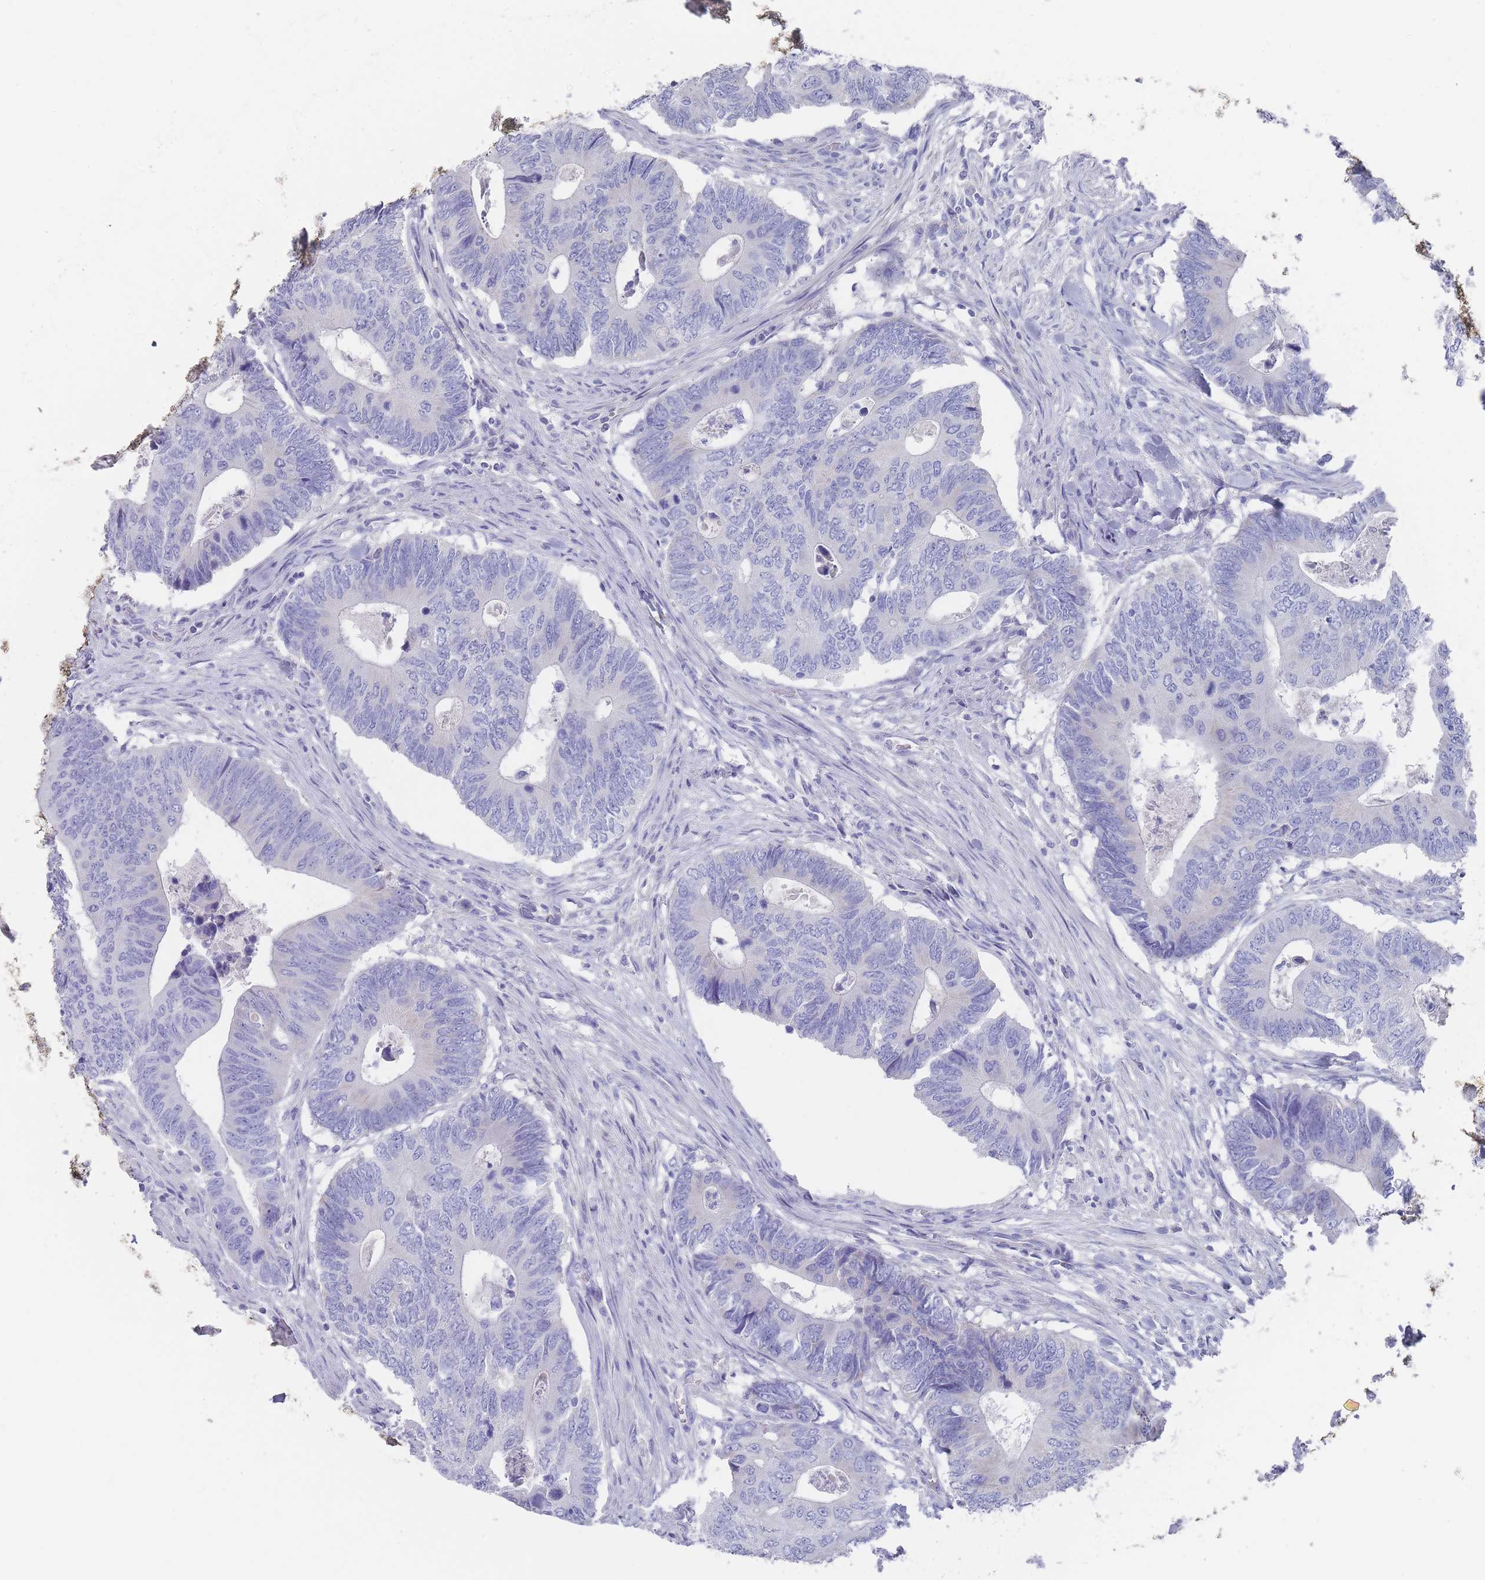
{"staining": {"intensity": "negative", "quantity": "none", "location": "none"}, "tissue": "colorectal cancer", "cell_type": "Tumor cells", "image_type": "cancer", "snomed": [{"axis": "morphology", "description": "Adenocarcinoma, NOS"}, {"axis": "topography", "description": "Colon"}], "caption": "DAB (3,3'-diaminobenzidine) immunohistochemical staining of human colorectal cancer (adenocarcinoma) reveals no significant staining in tumor cells.", "gene": "SCCPDH", "patient": {"sex": "male", "age": 87}}